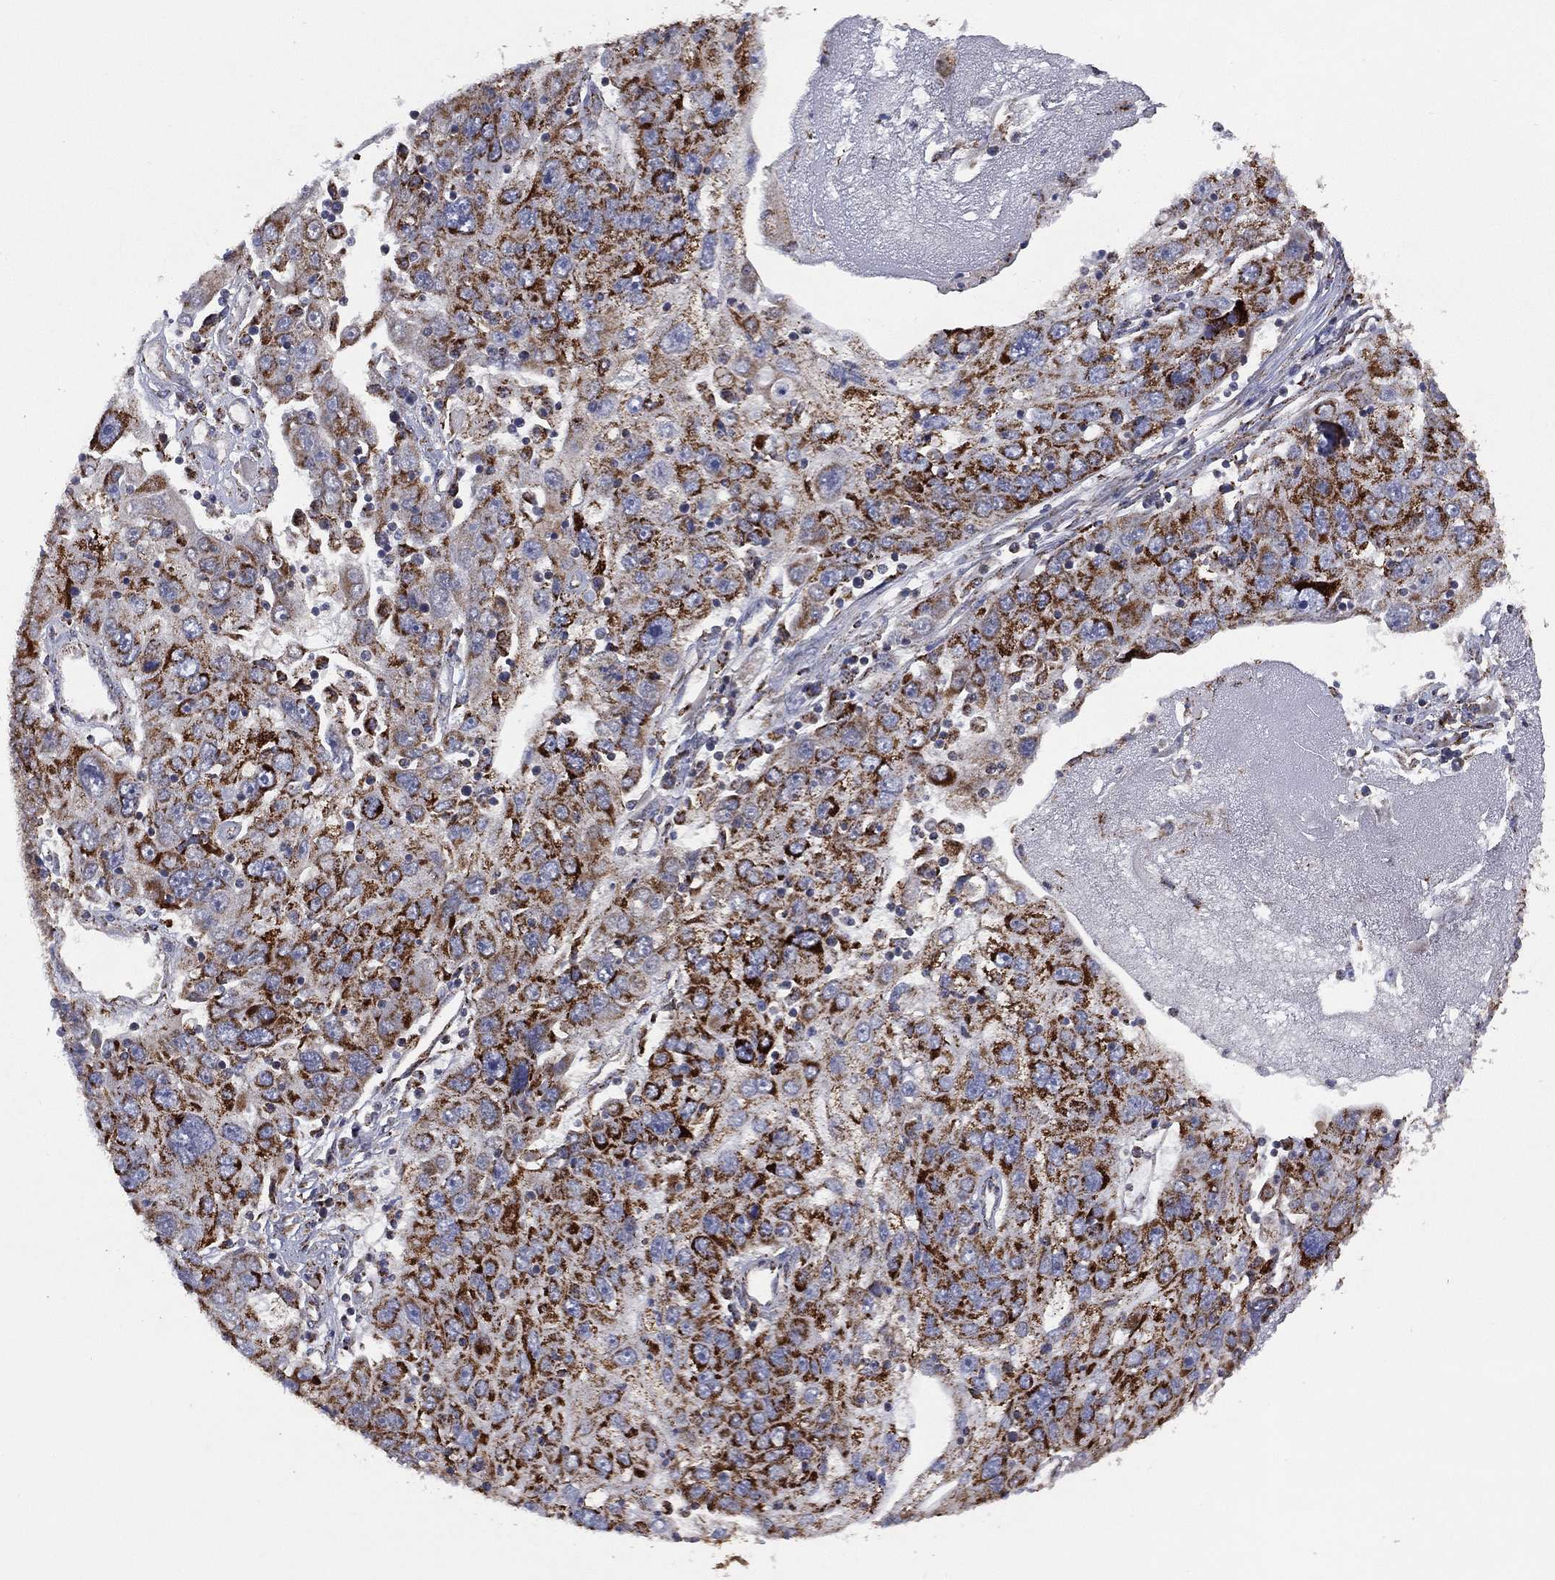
{"staining": {"intensity": "strong", "quantity": ">75%", "location": "cytoplasmic/membranous"}, "tissue": "stomach cancer", "cell_type": "Tumor cells", "image_type": "cancer", "snomed": [{"axis": "morphology", "description": "Adenocarcinoma, NOS"}, {"axis": "topography", "description": "Stomach"}], "caption": "This is a photomicrograph of immunohistochemistry (IHC) staining of adenocarcinoma (stomach), which shows strong expression in the cytoplasmic/membranous of tumor cells.", "gene": "PPP2R5A", "patient": {"sex": "male", "age": 56}}